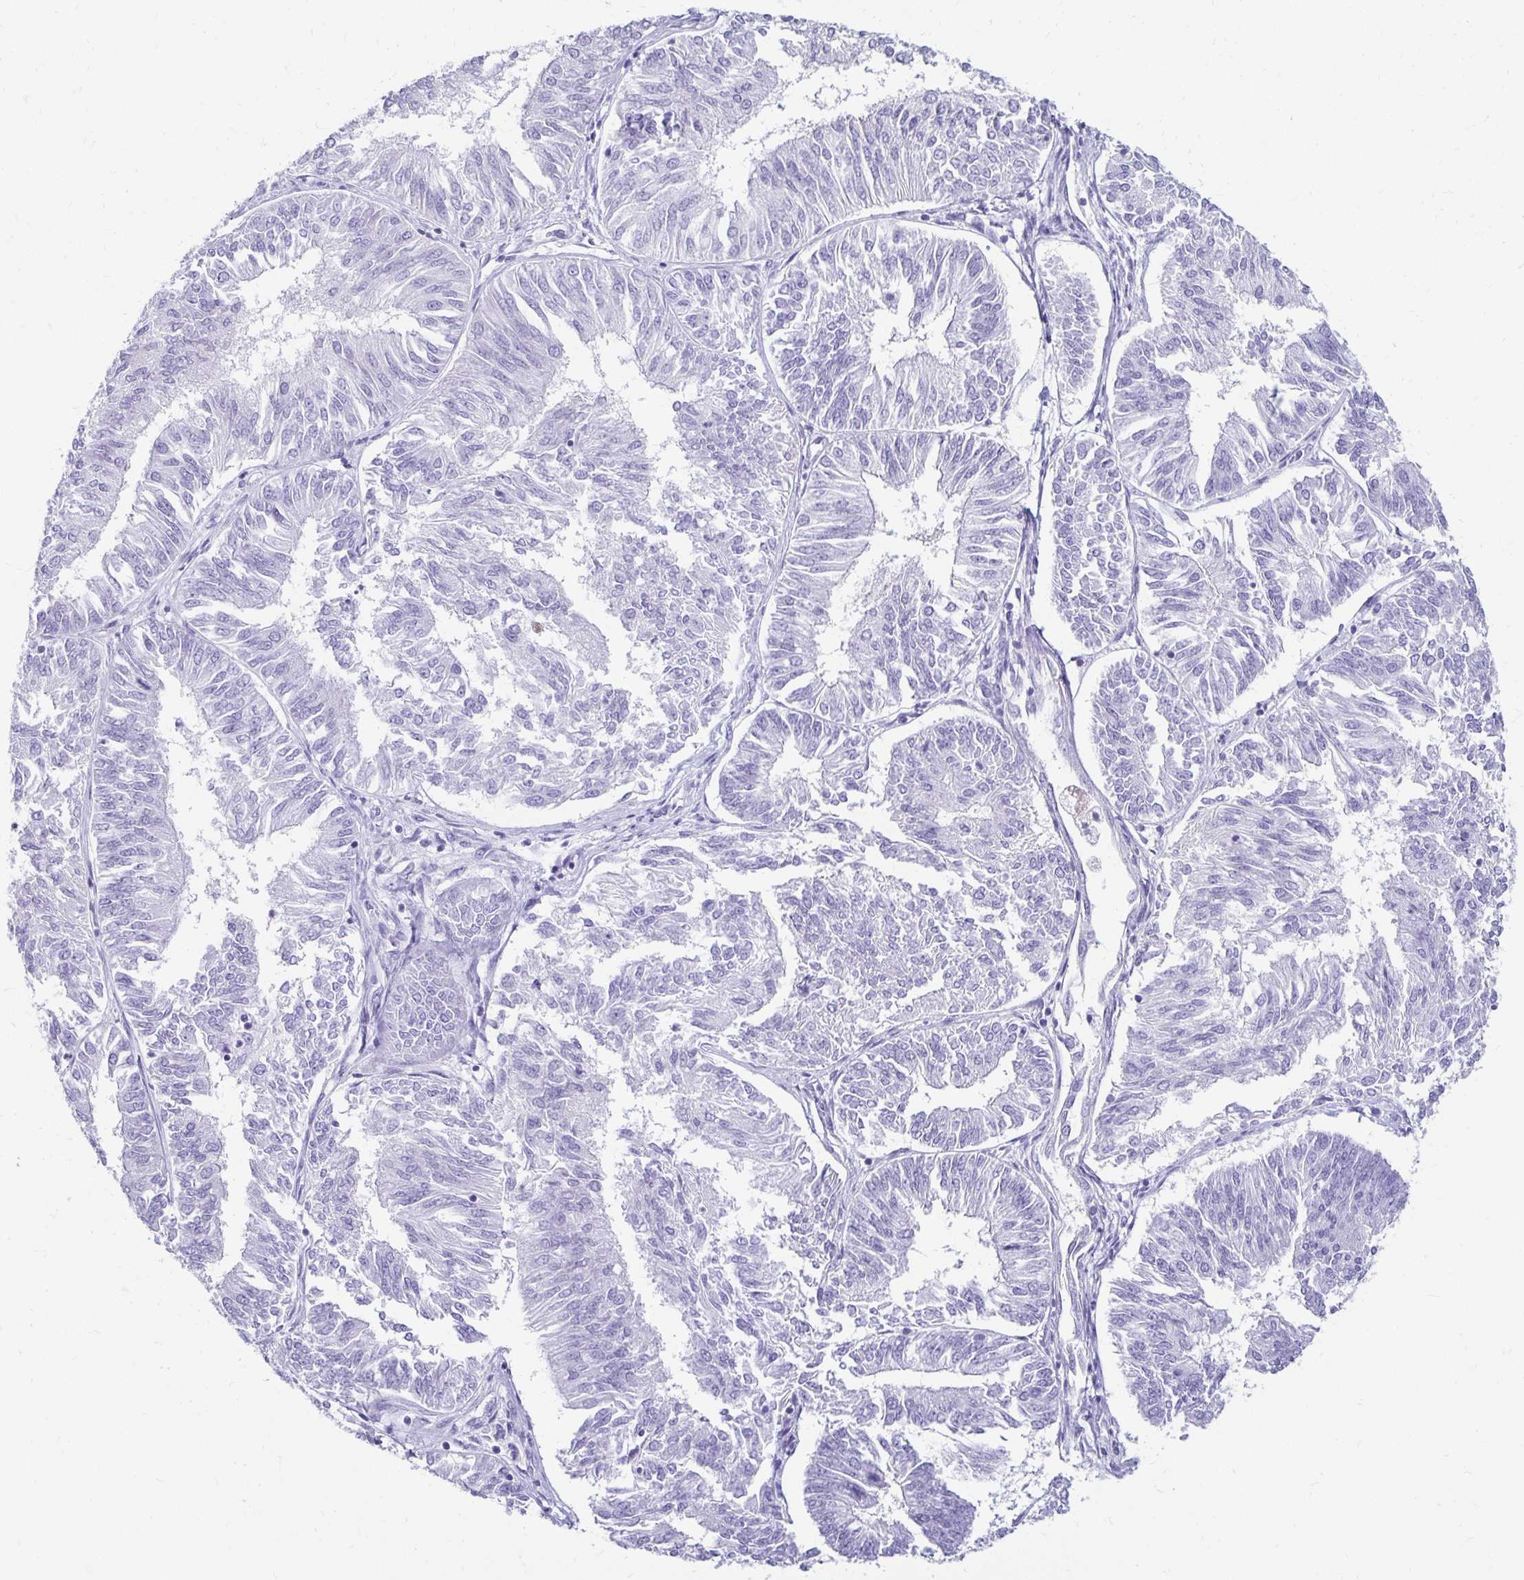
{"staining": {"intensity": "negative", "quantity": "none", "location": "none"}, "tissue": "endometrial cancer", "cell_type": "Tumor cells", "image_type": "cancer", "snomed": [{"axis": "morphology", "description": "Adenocarcinoma, NOS"}, {"axis": "topography", "description": "Endometrium"}], "caption": "Immunohistochemistry (IHC) micrograph of endometrial cancer (adenocarcinoma) stained for a protein (brown), which demonstrates no expression in tumor cells.", "gene": "CST6", "patient": {"sex": "female", "age": 58}}